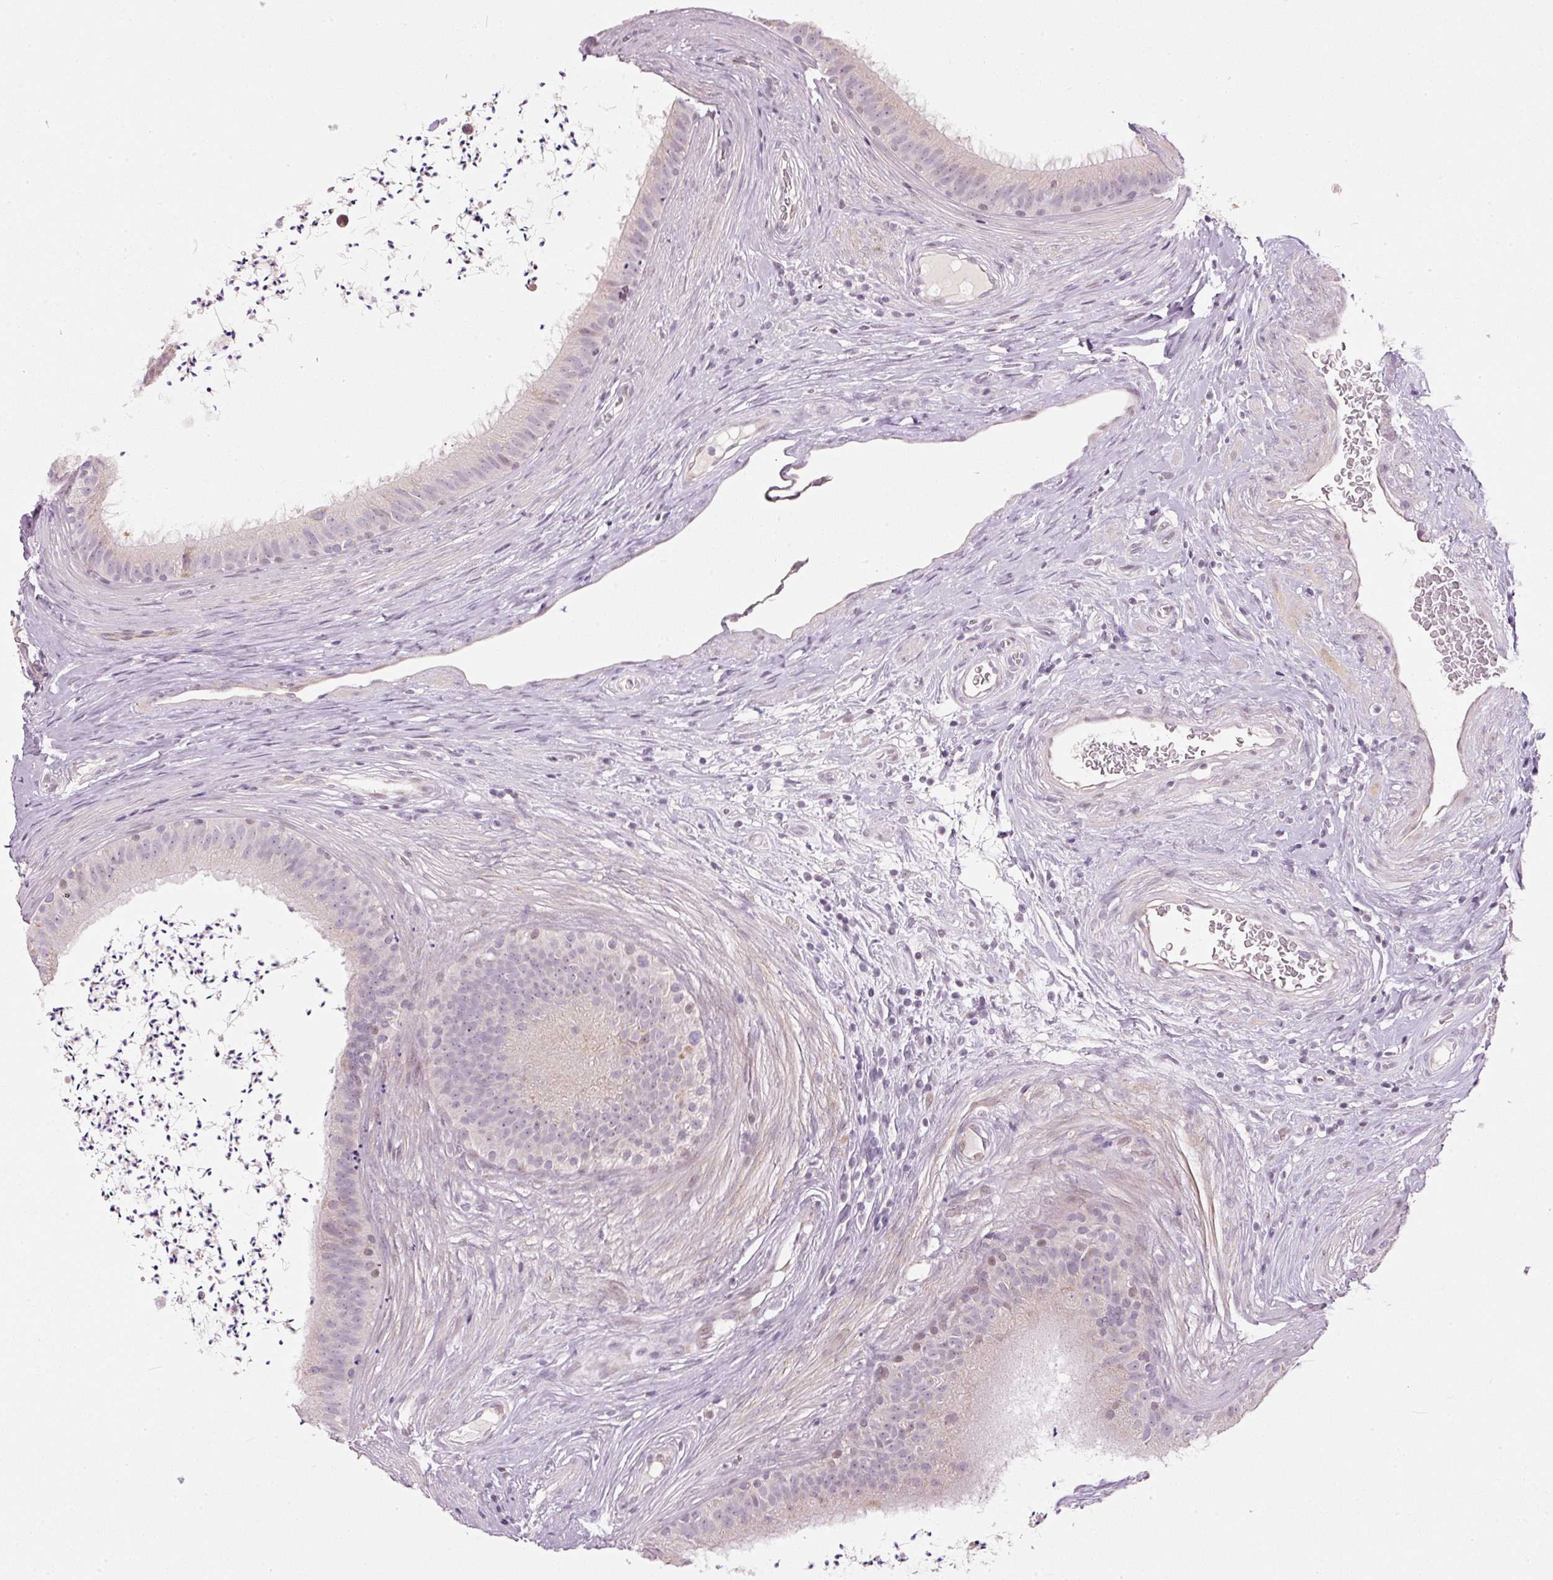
{"staining": {"intensity": "moderate", "quantity": "<25%", "location": "nuclear"}, "tissue": "epididymis", "cell_type": "Glandular cells", "image_type": "normal", "snomed": [{"axis": "morphology", "description": "Normal tissue, NOS"}, {"axis": "topography", "description": "Testis"}, {"axis": "topography", "description": "Epididymis"}], "caption": "Immunohistochemistry photomicrograph of normal human epididymis stained for a protein (brown), which exhibits low levels of moderate nuclear expression in about <25% of glandular cells.", "gene": "NRDE2", "patient": {"sex": "male", "age": 41}}